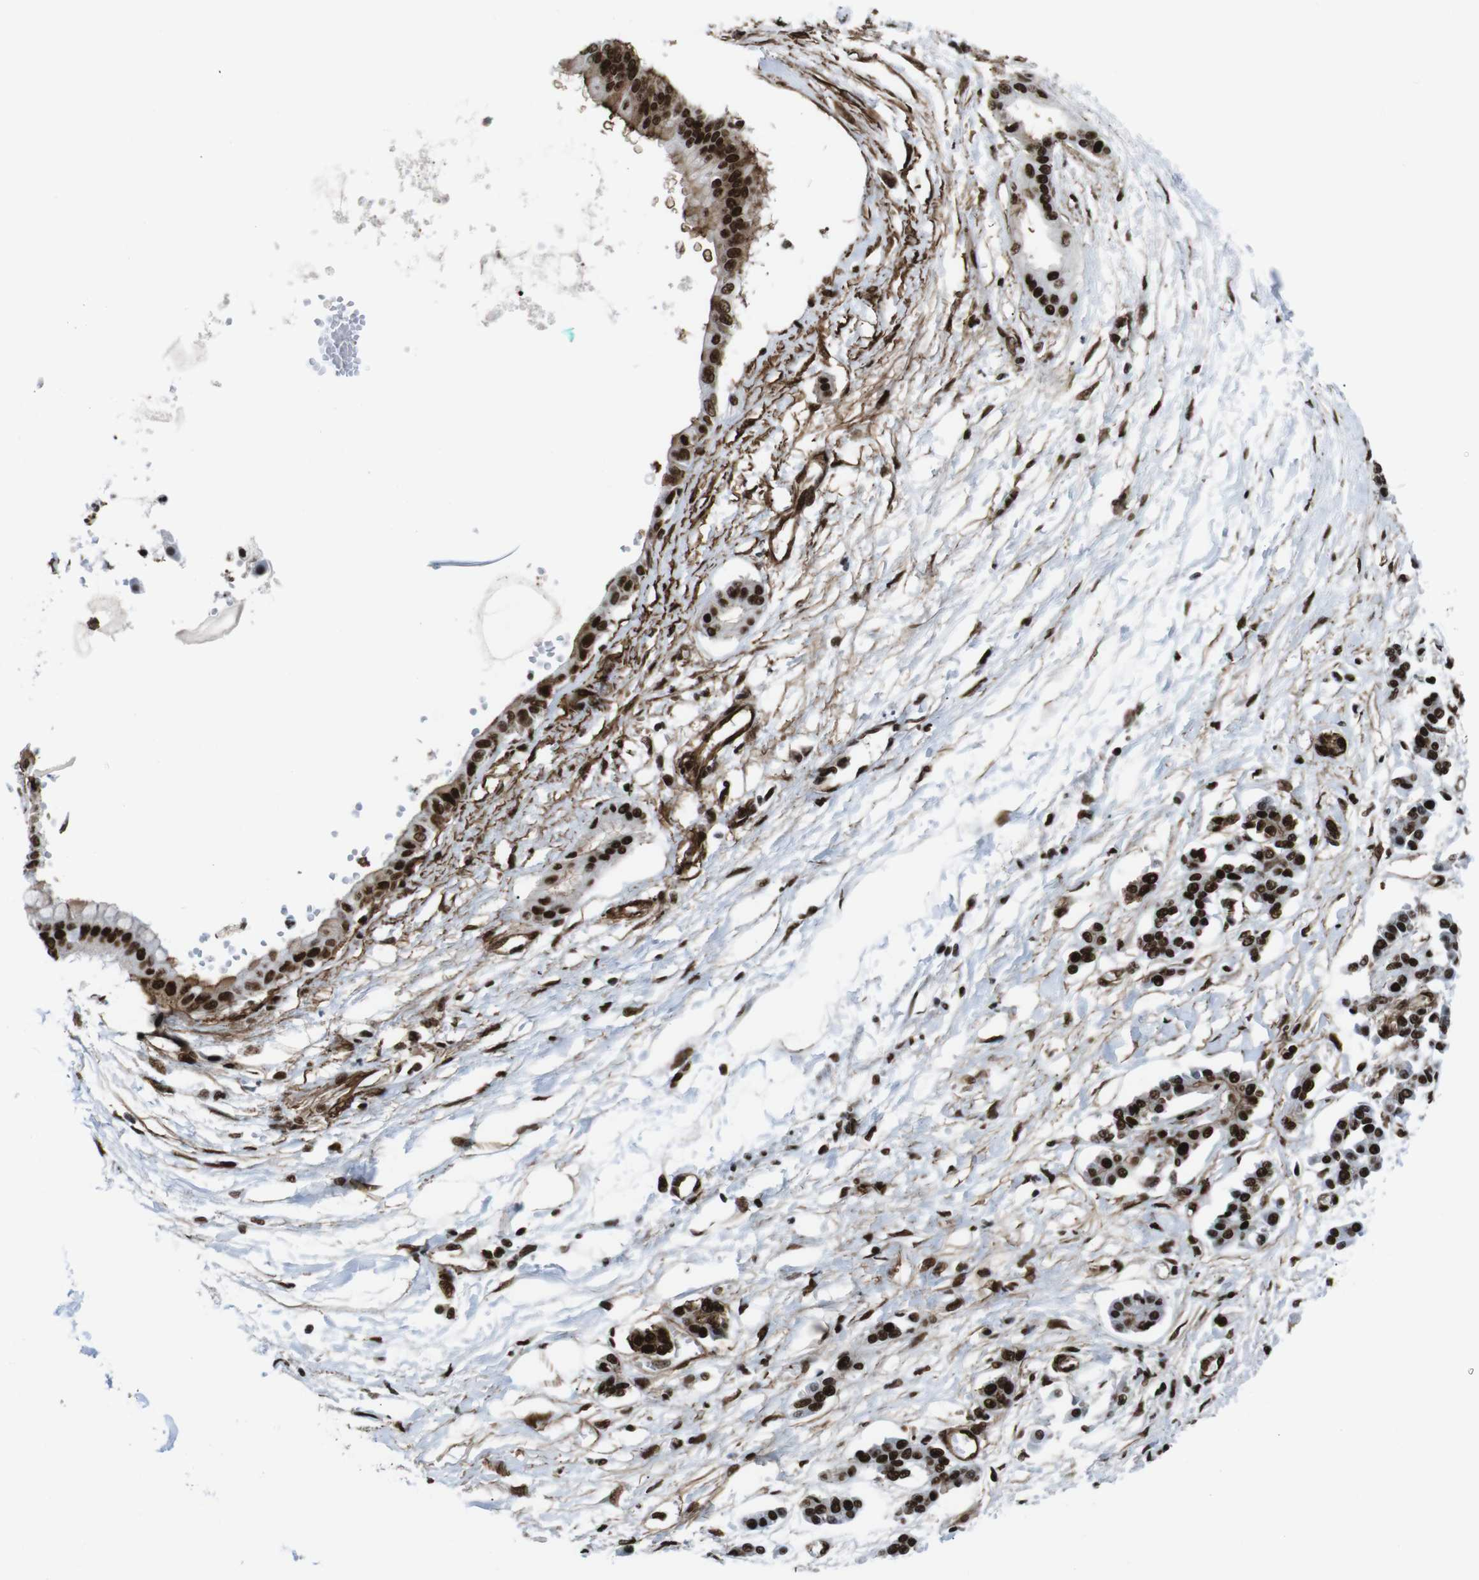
{"staining": {"intensity": "strong", "quantity": ">75%", "location": "nuclear"}, "tissue": "pancreatic cancer", "cell_type": "Tumor cells", "image_type": "cancer", "snomed": [{"axis": "morphology", "description": "Adenocarcinoma, NOS"}, {"axis": "topography", "description": "Pancreas"}], "caption": "Protein positivity by IHC exhibits strong nuclear staining in approximately >75% of tumor cells in pancreatic cancer.", "gene": "HNRNPU", "patient": {"sex": "male", "age": 56}}